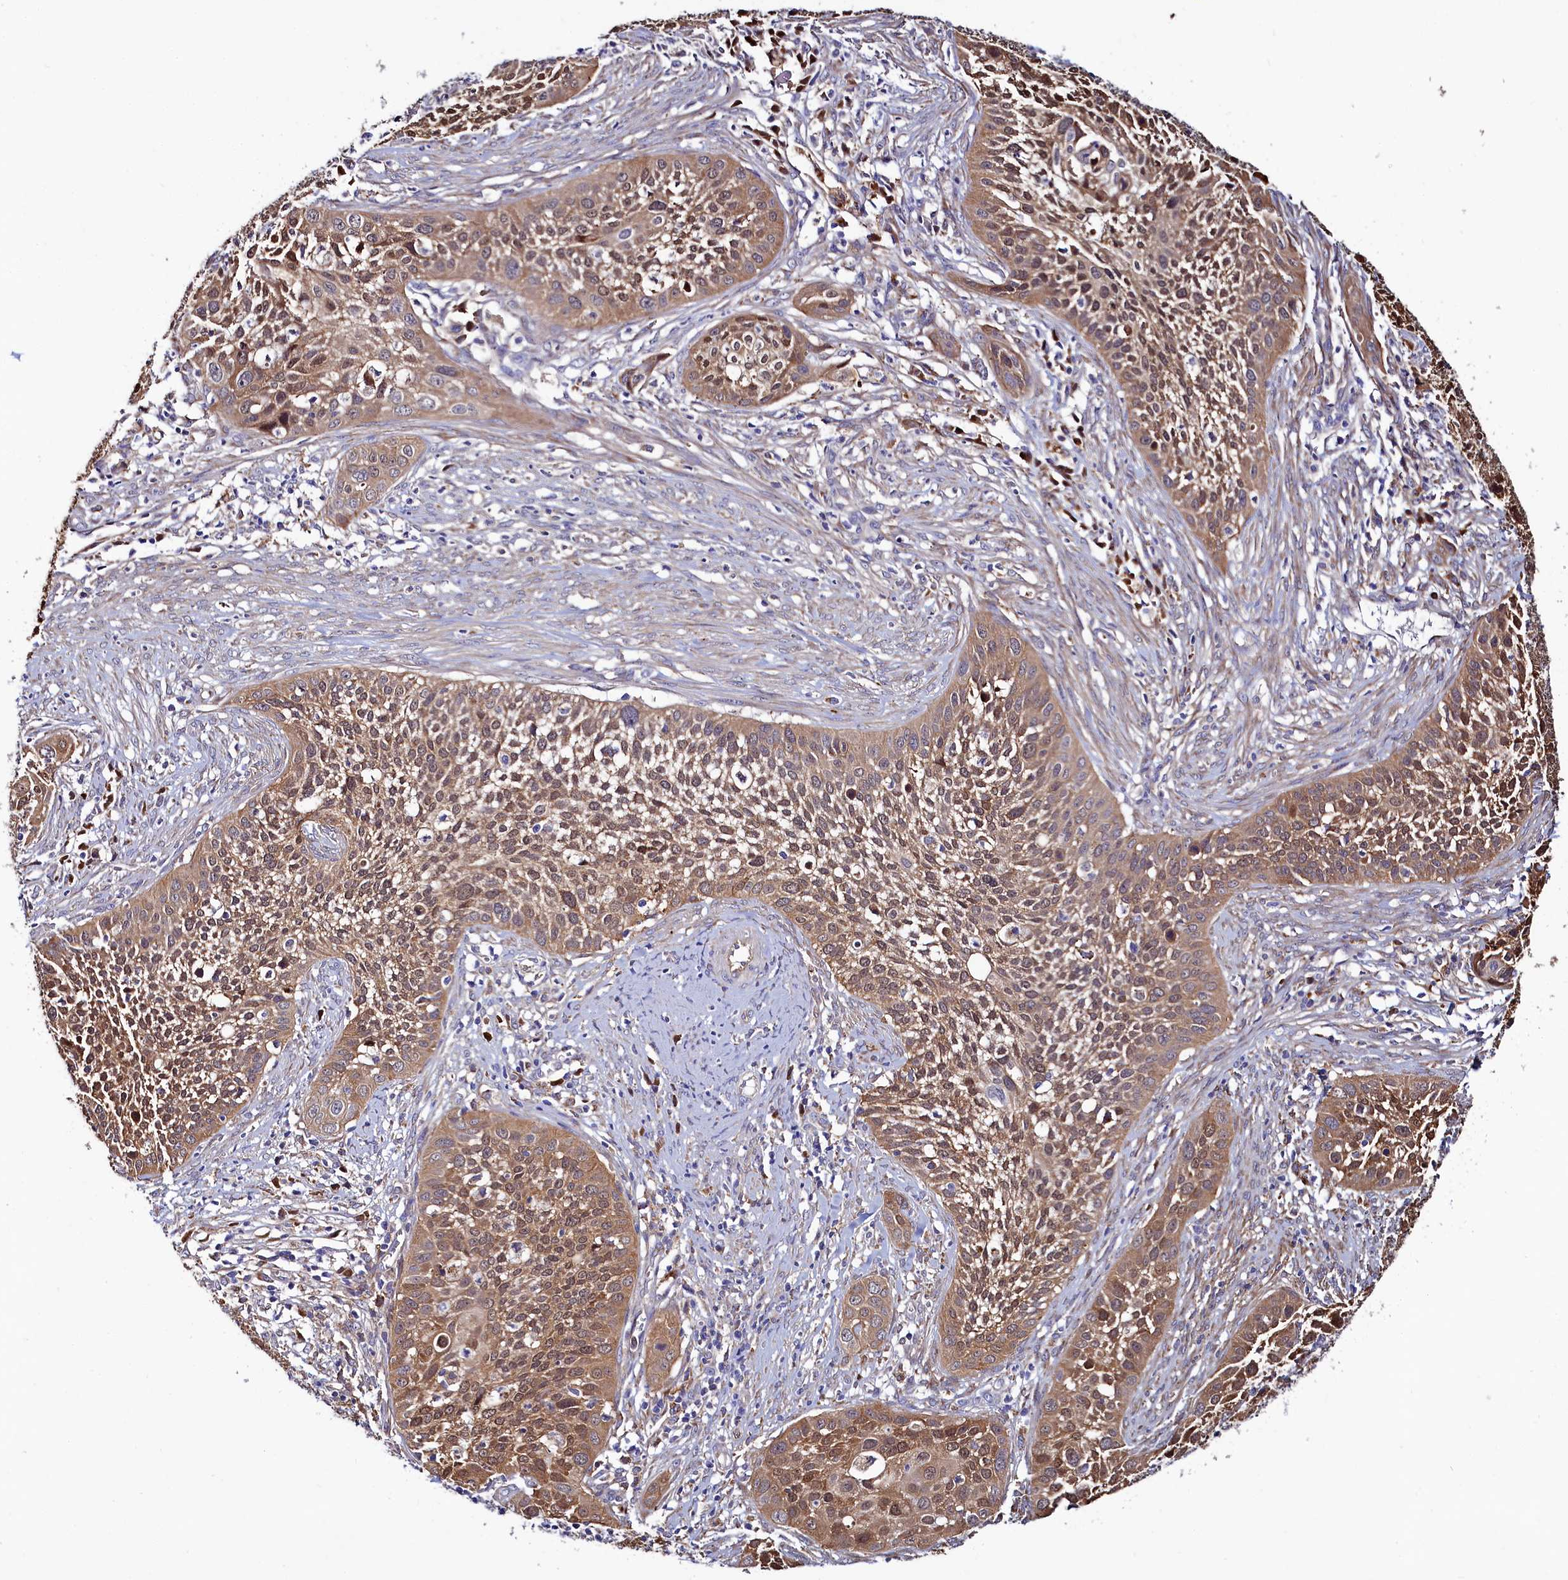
{"staining": {"intensity": "moderate", "quantity": ">75%", "location": "cytoplasmic/membranous,nuclear"}, "tissue": "cervical cancer", "cell_type": "Tumor cells", "image_type": "cancer", "snomed": [{"axis": "morphology", "description": "Squamous cell carcinoma, NOS"}, {"axis": "topography", "description": "Cervix"}], "caption": "Approximately >75% of tumor cells in human cervical cancer (squamous cell carcinoma) reveal moderate cytoplasmic/membranous and nuclear protein positivity as visualized by brown immunohistochemical staining.", "gene": "ASTE1", "patient": {"sex": "female", "age": 34}}